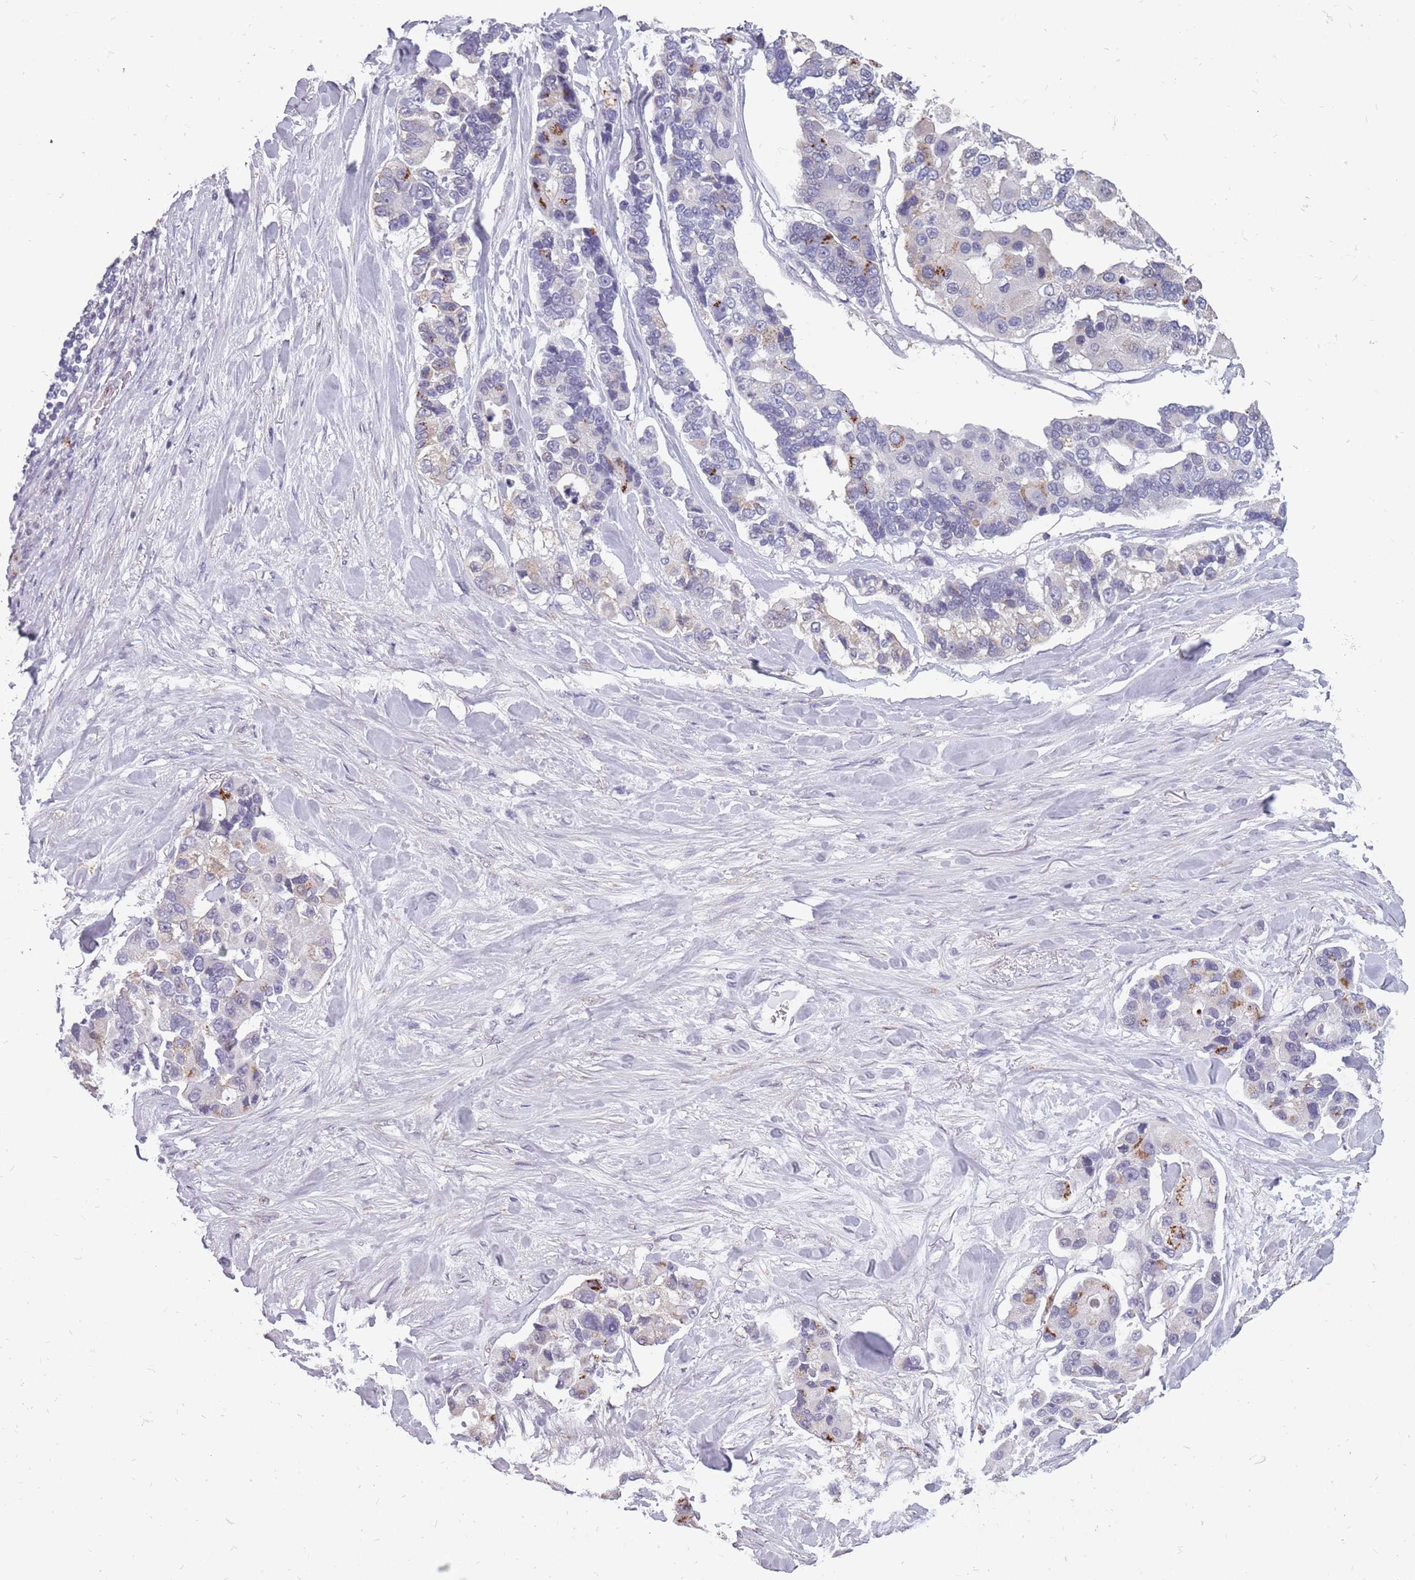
{"staining": {"intensity": "moderate", "quantity": "<25%", "location": "cytoplasmic/membranous"}, "tissue": "lung cancer", "cell_type": "Tumor cells", "image_type": "cancer", "snomed": [{"axis": "morphology", "description": "Adenocarcinoma, NOS"}, {"axis": "topography", "description": "Lung"}], "caption": "Adenocarcinoma (lung) stained for a protein (brown) exhibits moderate cytoplasmic/membranous positive positivity in about <25% of tumor cells.", "gene": "NEK6", "patient": {"sex": "female", "age": 54}}